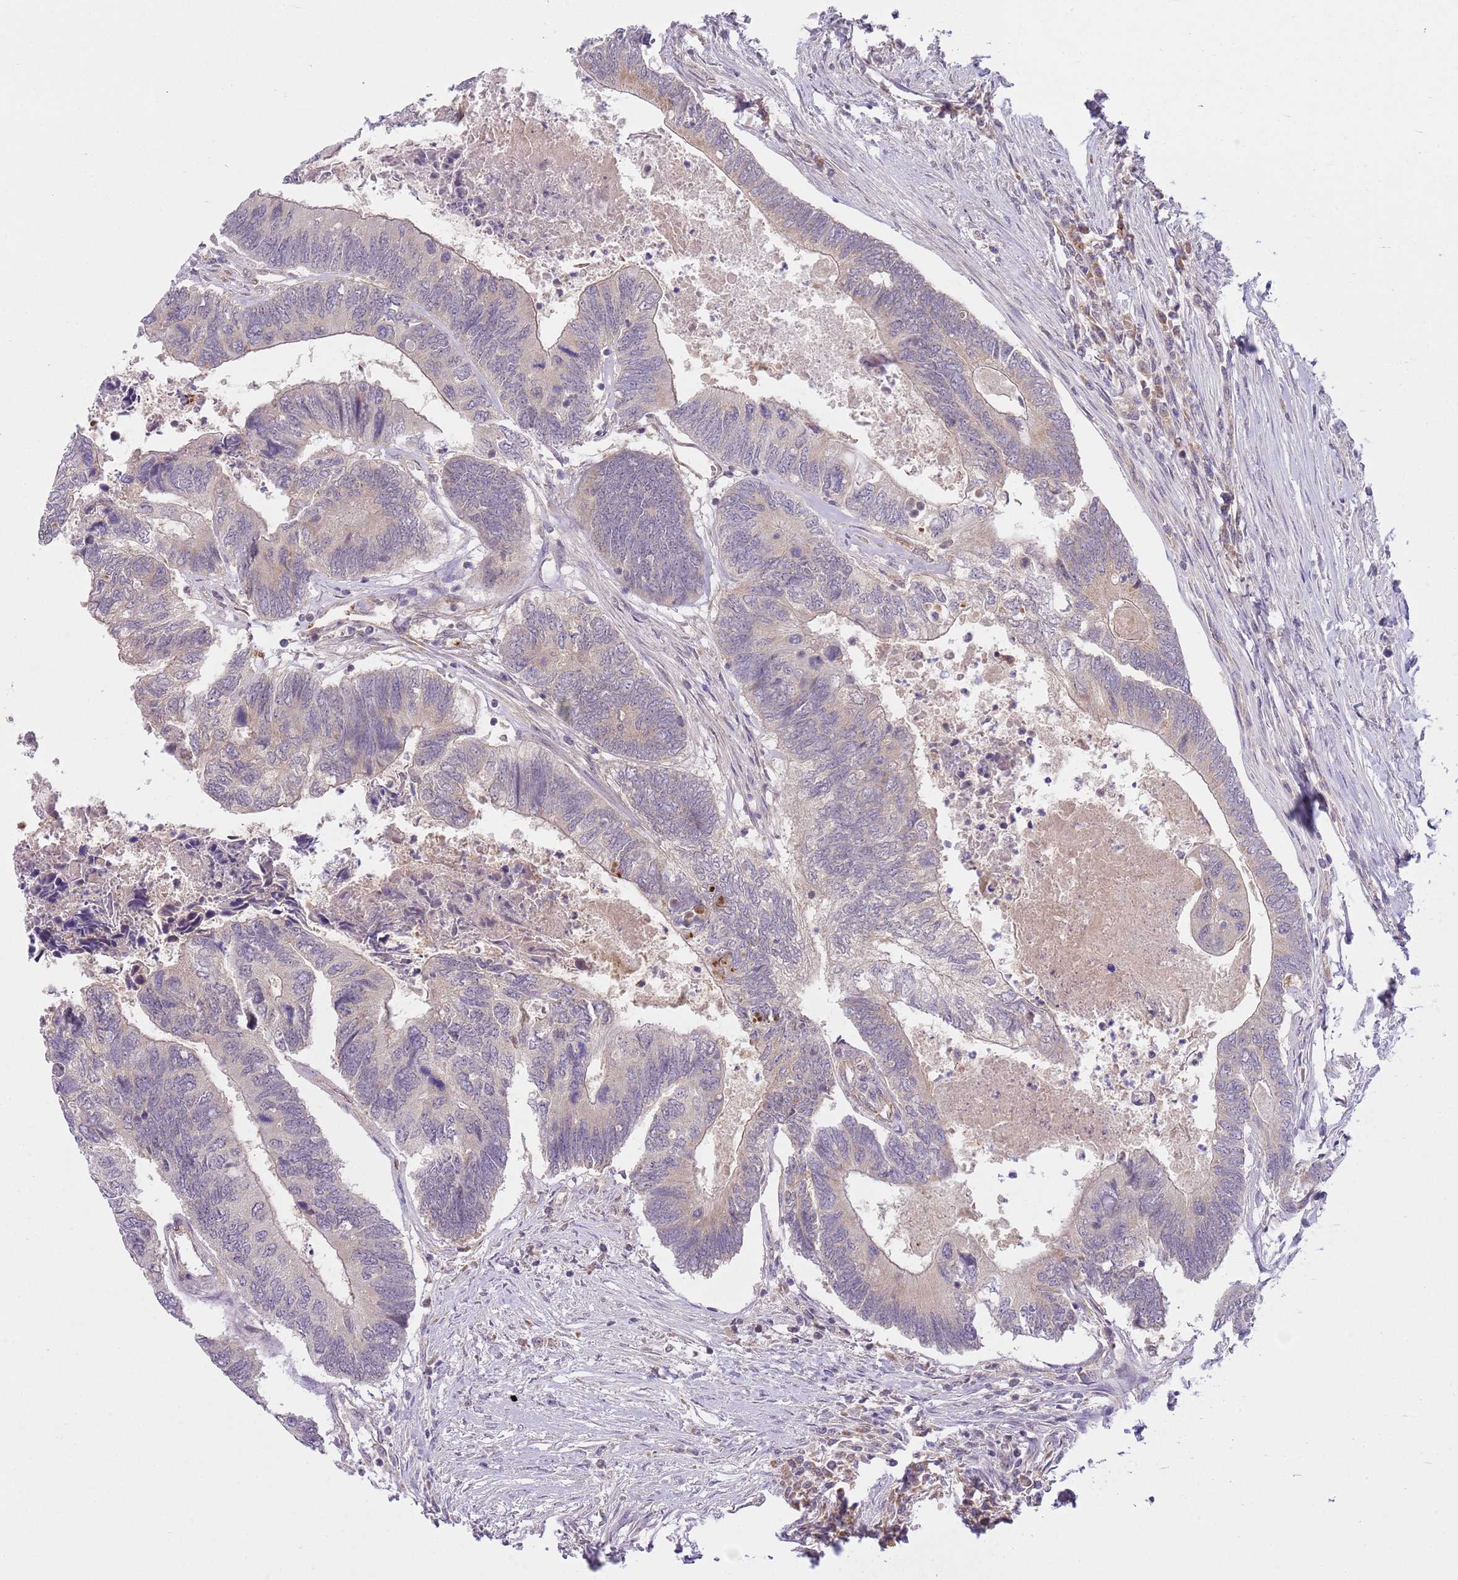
{"staining": {"intensity": "negative", "quantity": "none", "location": "none"}, "tissue": "colorectal cancer", "cell_type": "Tumor cells", "image_type": "cancer", "snomed": [{"axis": "morphology", "description": "Adenocarcinoma, NOS"}, {"axis": "topography", "description": "Colon"}], "caption": "Photomicrograph shows no significant protein staining in tumor cells of colorectal cancer (adenocarcinoma).", "gene": "SKOR2", "patient": {"sex": "female", "age": 67}}